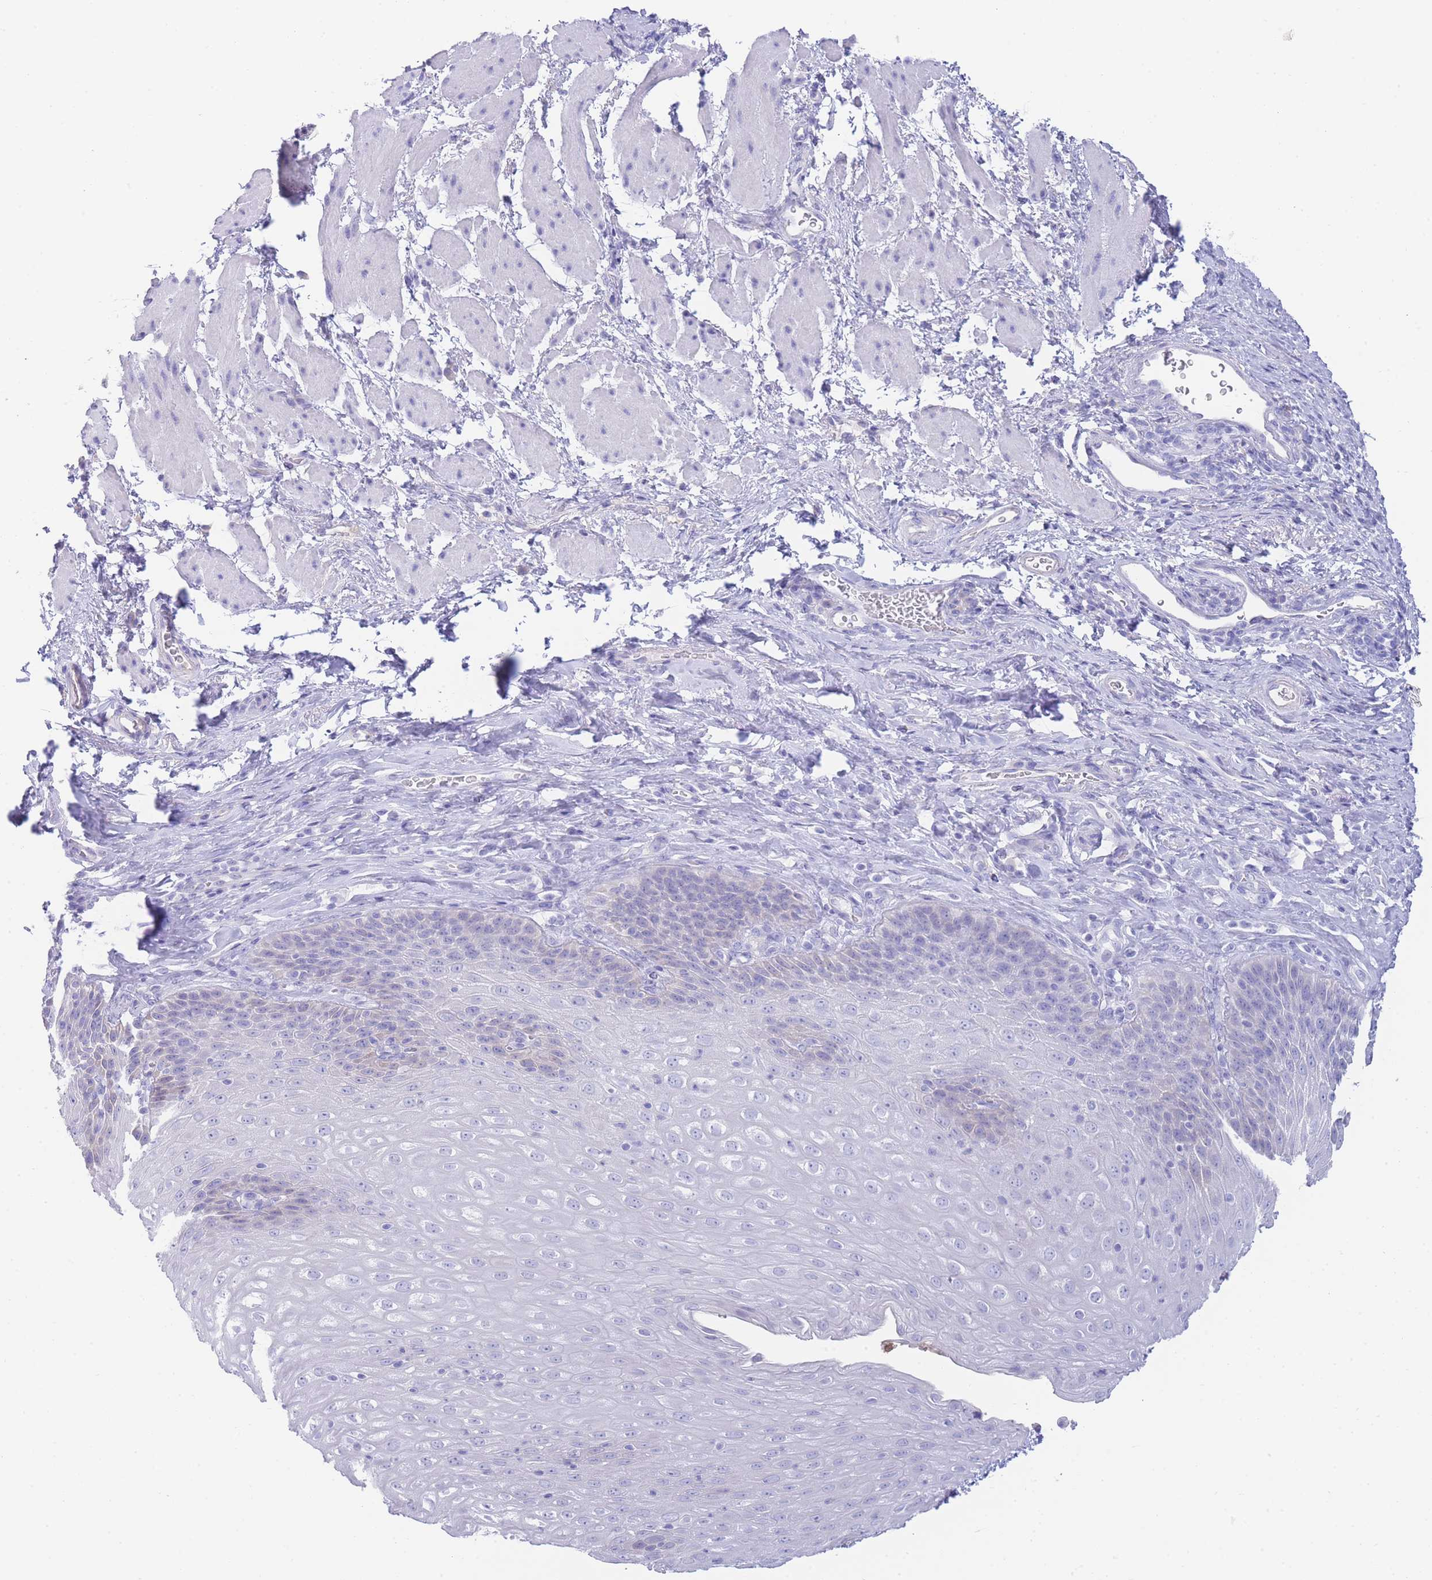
{"staining": {"intensity": "negative", "quantity": "none", "location": "none"}, "tissue": "esophagus", "cell_type": "Squamous epithelial cells", "image_type": "normal", "snomed": [{"axis": "morphology", "description": "Normal tissue, NOS"}, {"axis": "topography", "description": "Esophagus"}], "caption": "The histopathology image exhibits no significant positivity in squamous epithelial cells of esophagus.", "gene": "LRRC37A2", "patient": {"sex": "female", "age": 61}}